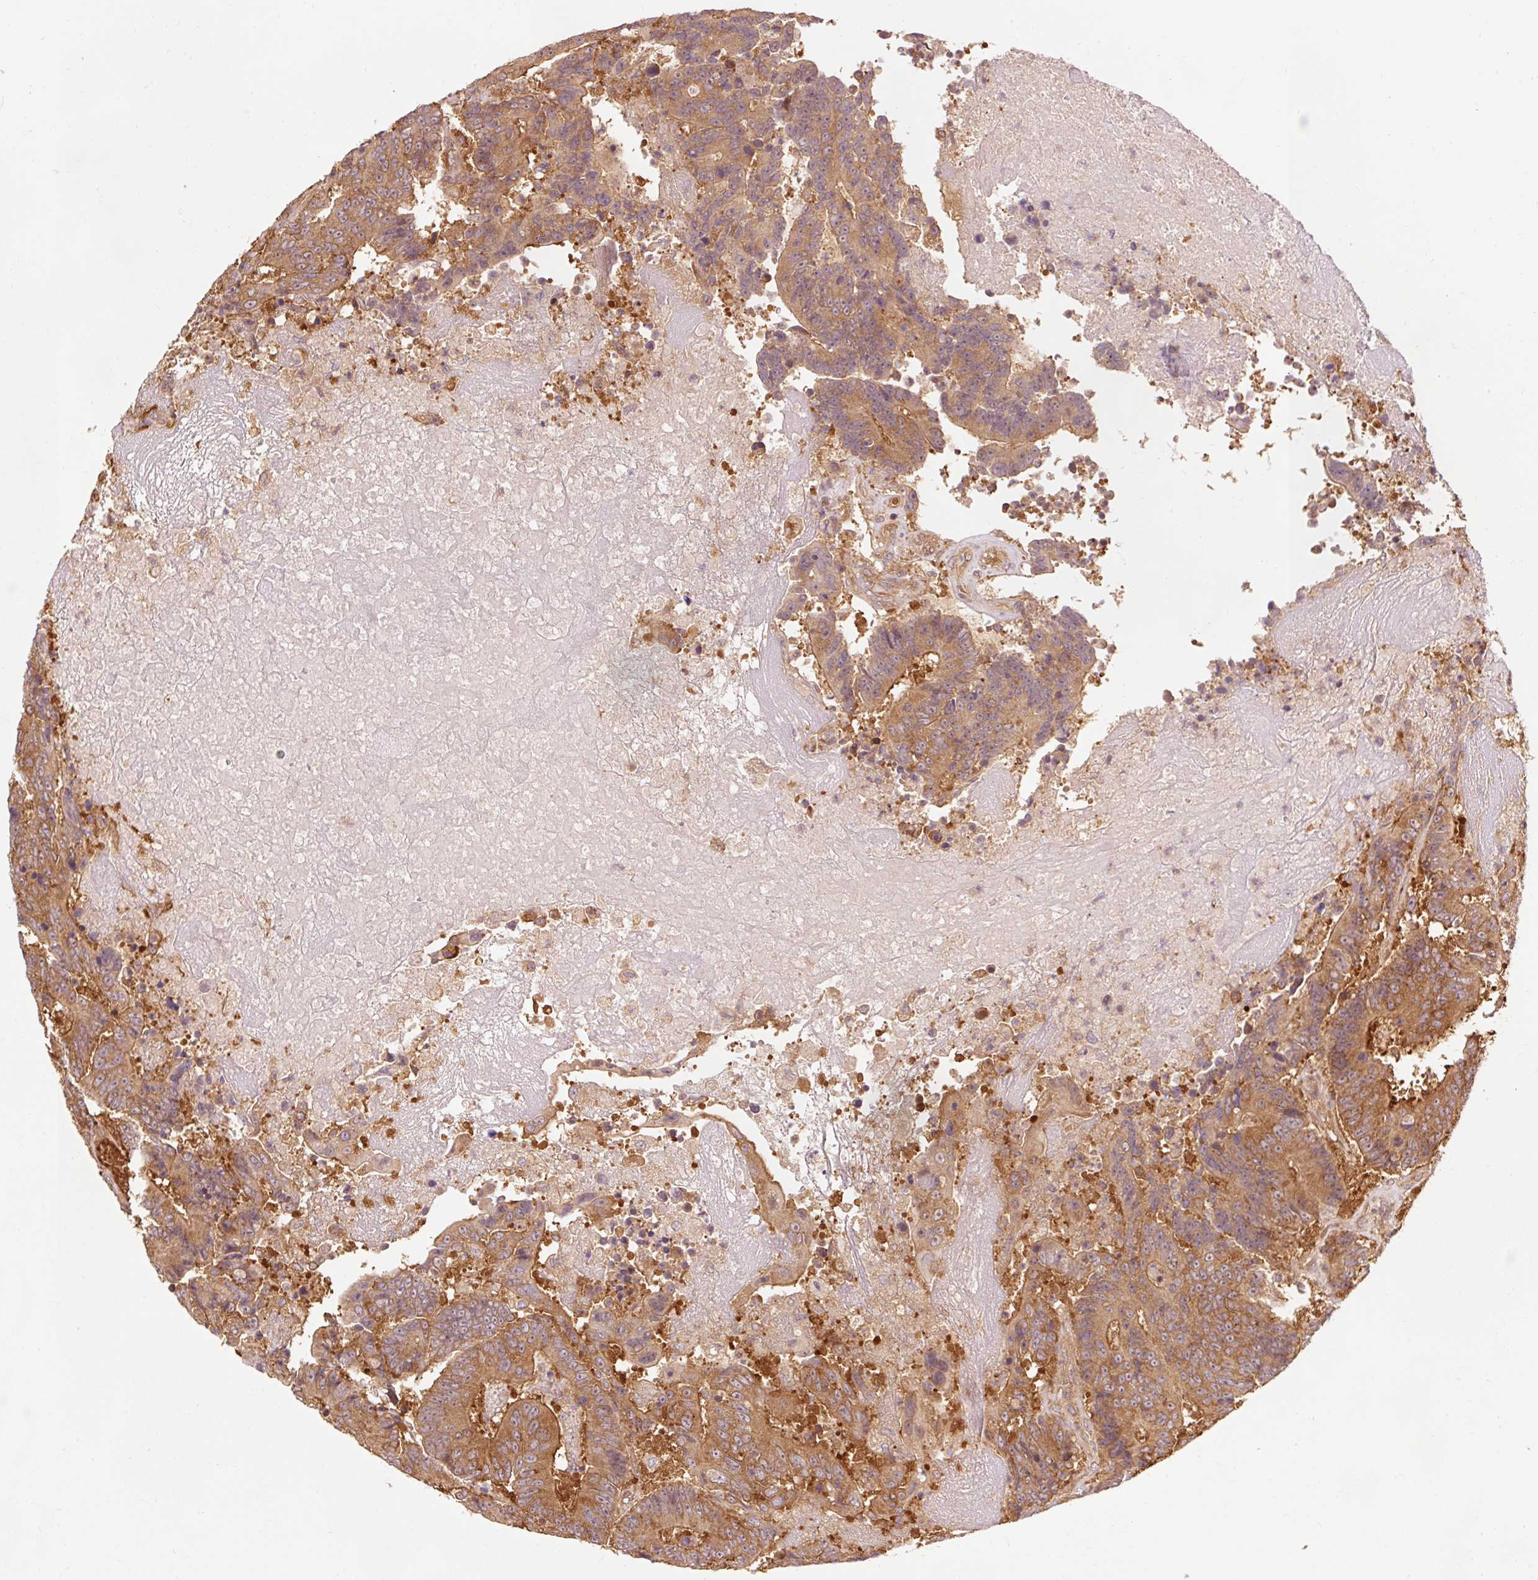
{"staining": {"intensity": "moderate", "quantity": ">75%", "location": "cytoplasmic/membranous"}, "tissue": "colorectal cancer", "cell_type": "Tumor cells", "image_type": "cancer", "snomed": [{"axis": "morphology", "description": "Adenocarcinoma, NOS"}, {"axis": "topography", "description": "Colon"}], "caption": "A brown stain highlights moderate cytoplasmic/membranous staining of a protein in colorectal adenocarcinoma tumor cells.", "gene": "PDAP1", "patient": {"sex": "male", "age": 83}}